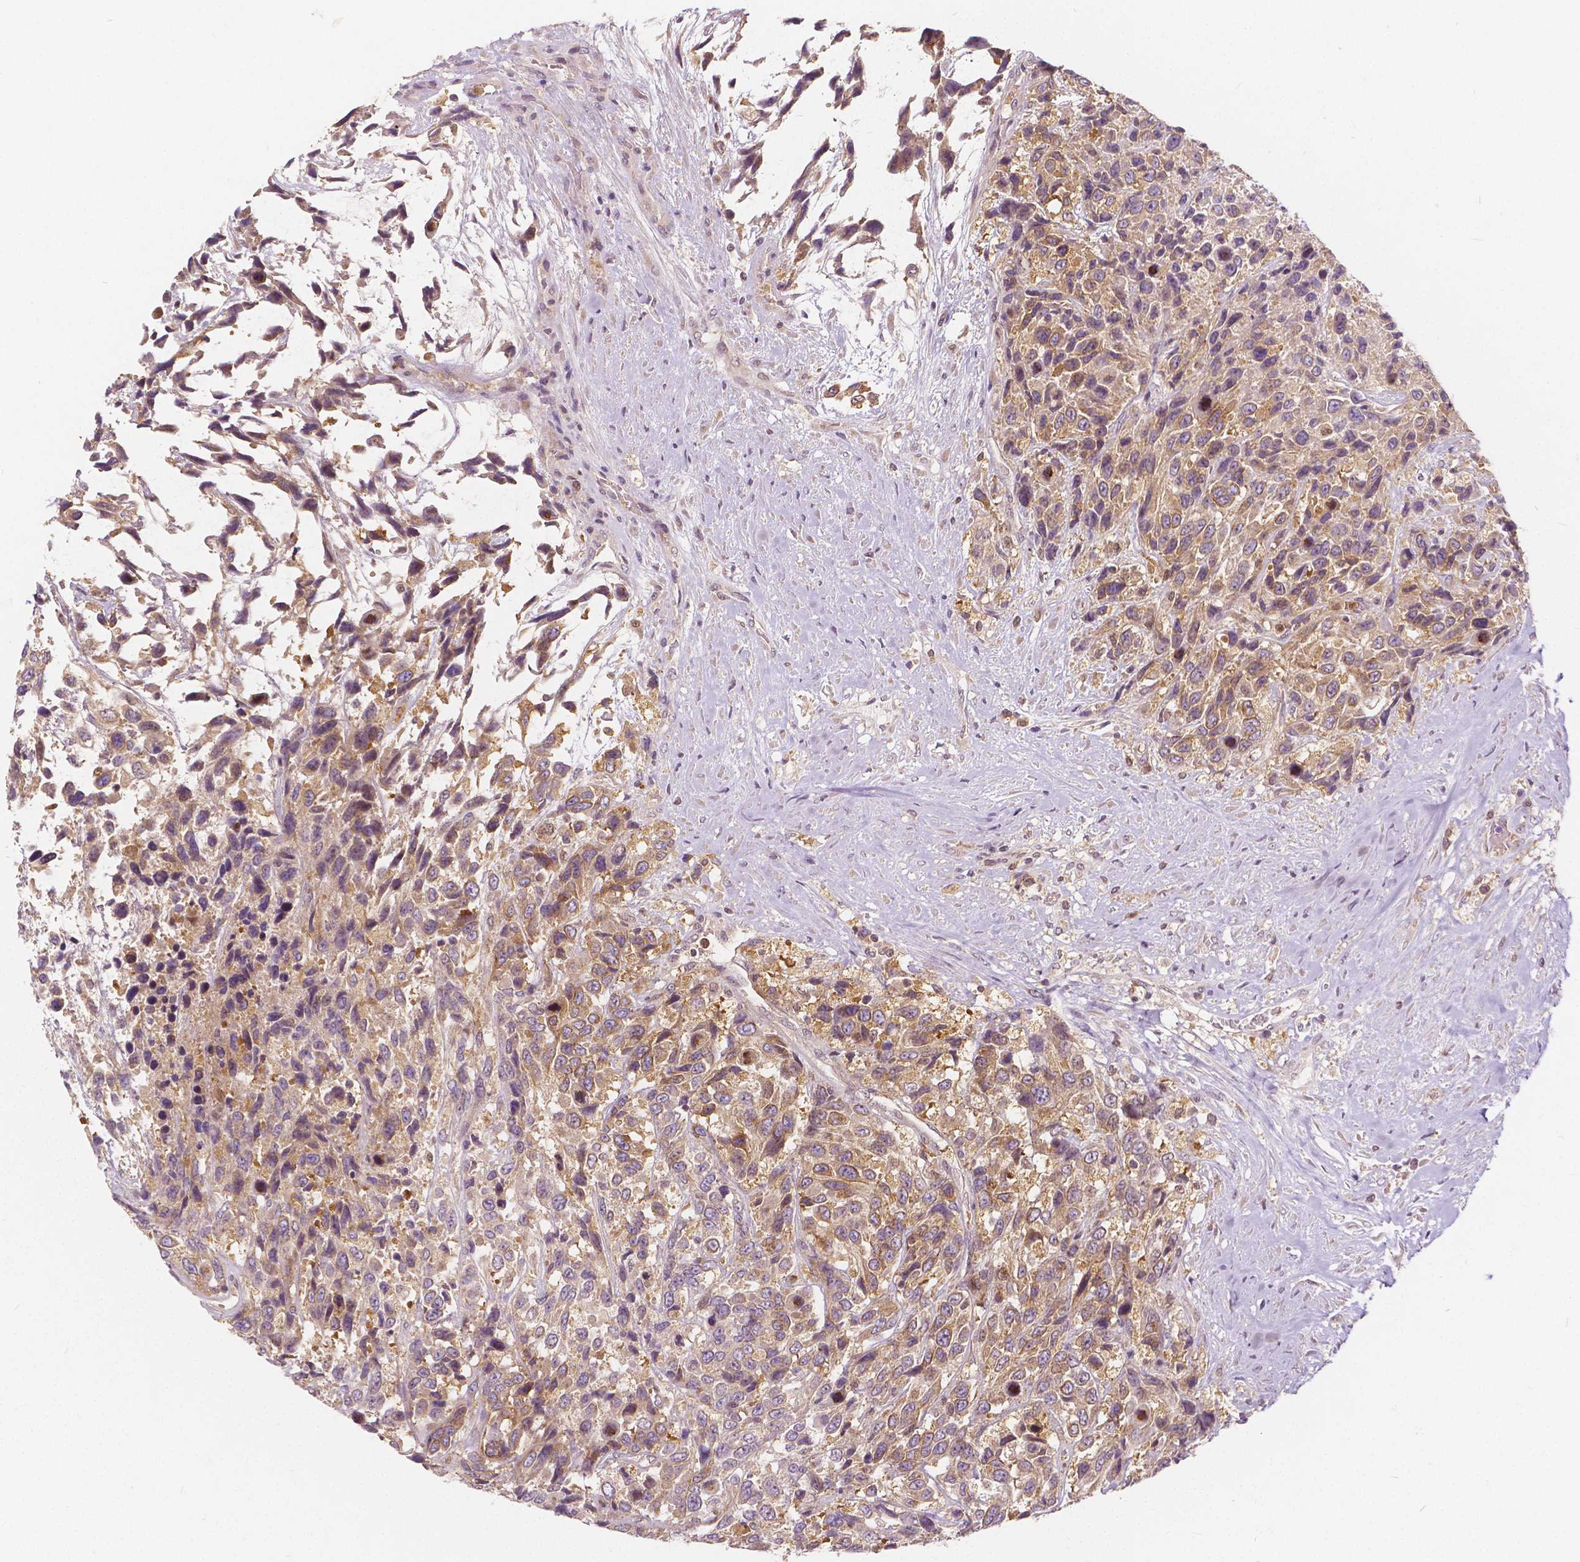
{"staining": {"intensity": "moderate", "quantity": ">75%", "location": "cytoplasmic/membranous"}, "tissue": "urothelial cancer", "cell_type": "Tumor cells", "image_type": "cancer", "snomed": [{"axis": "morphology", "description": "Urothelial carcinoma, High grade"}, {"axis": "topography", "description": "Urinary bladder"}], "caption": "Immunohistochemical staining of human urothelial cancer reveals medium levels of moderate cytoplasmic/membranous staining in approximately >75% of tumor cells.", "gene": "NAPRT", "patient": {"sex": "female", "age": 70}}